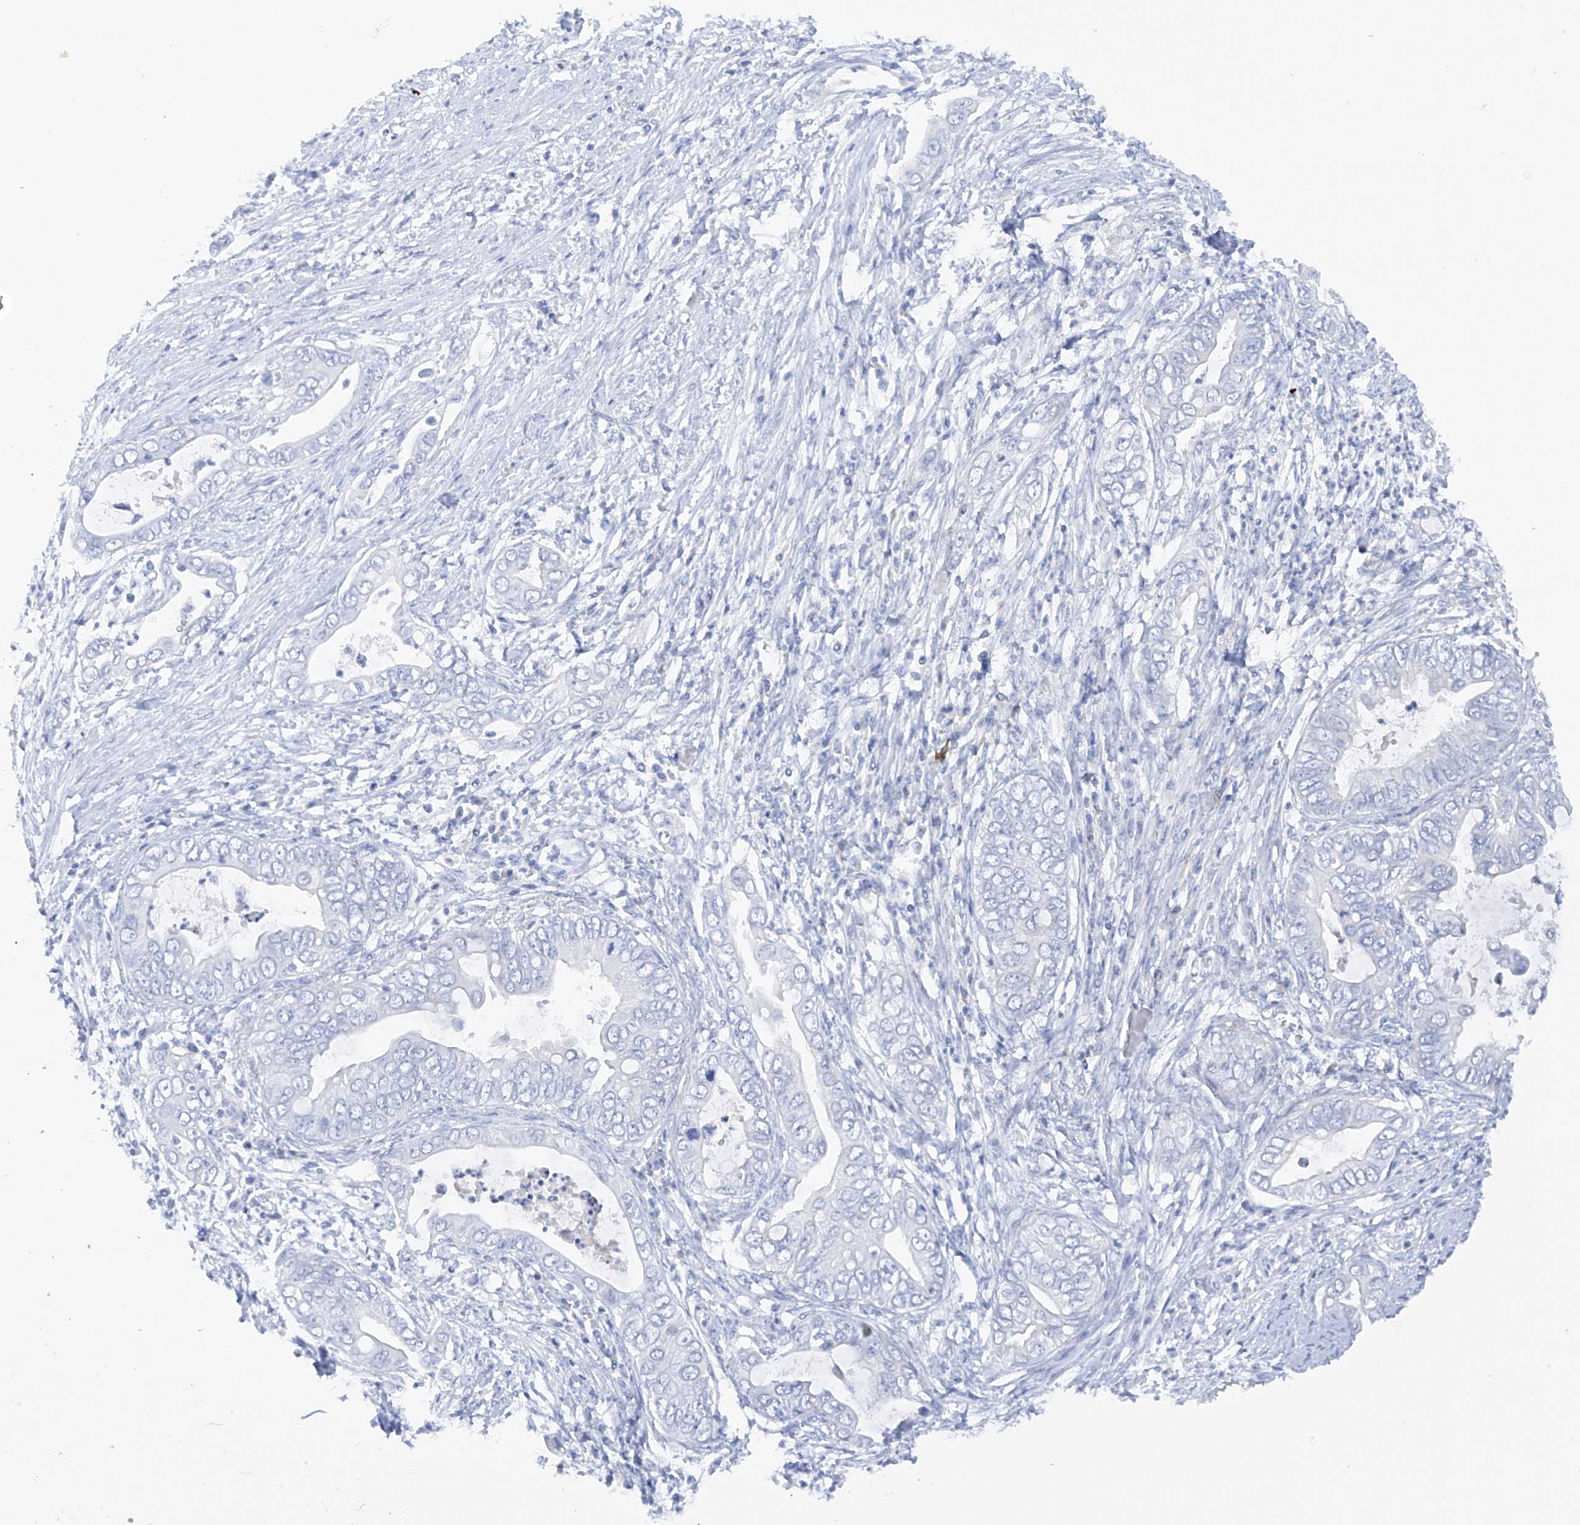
{"staining": {"intensity": "negative", "quantity": "none", "location": "none"}, "tissue": "pancreatic cancer", "cell_type": "Tumor cells", "image_type": "cancer", "snomed": [{"axis": "morphology", "description": "Adenocarcinoma, NOS"}, {"axis": "topography", "description": "Pancreas"}], "caption": "Immunohistochemistry (IHC) of pancreatic adenocarcinoma demonstrates no staining in tumor cells. Brightfield microscopy of immunohistochemistry stained with DAB (3,3'-diaminobenzidine) (brown) and hematoxylin (blue), captured at high magnification.", "gene": "METTL18", "patient": {"sex": "male", "age": 75}}